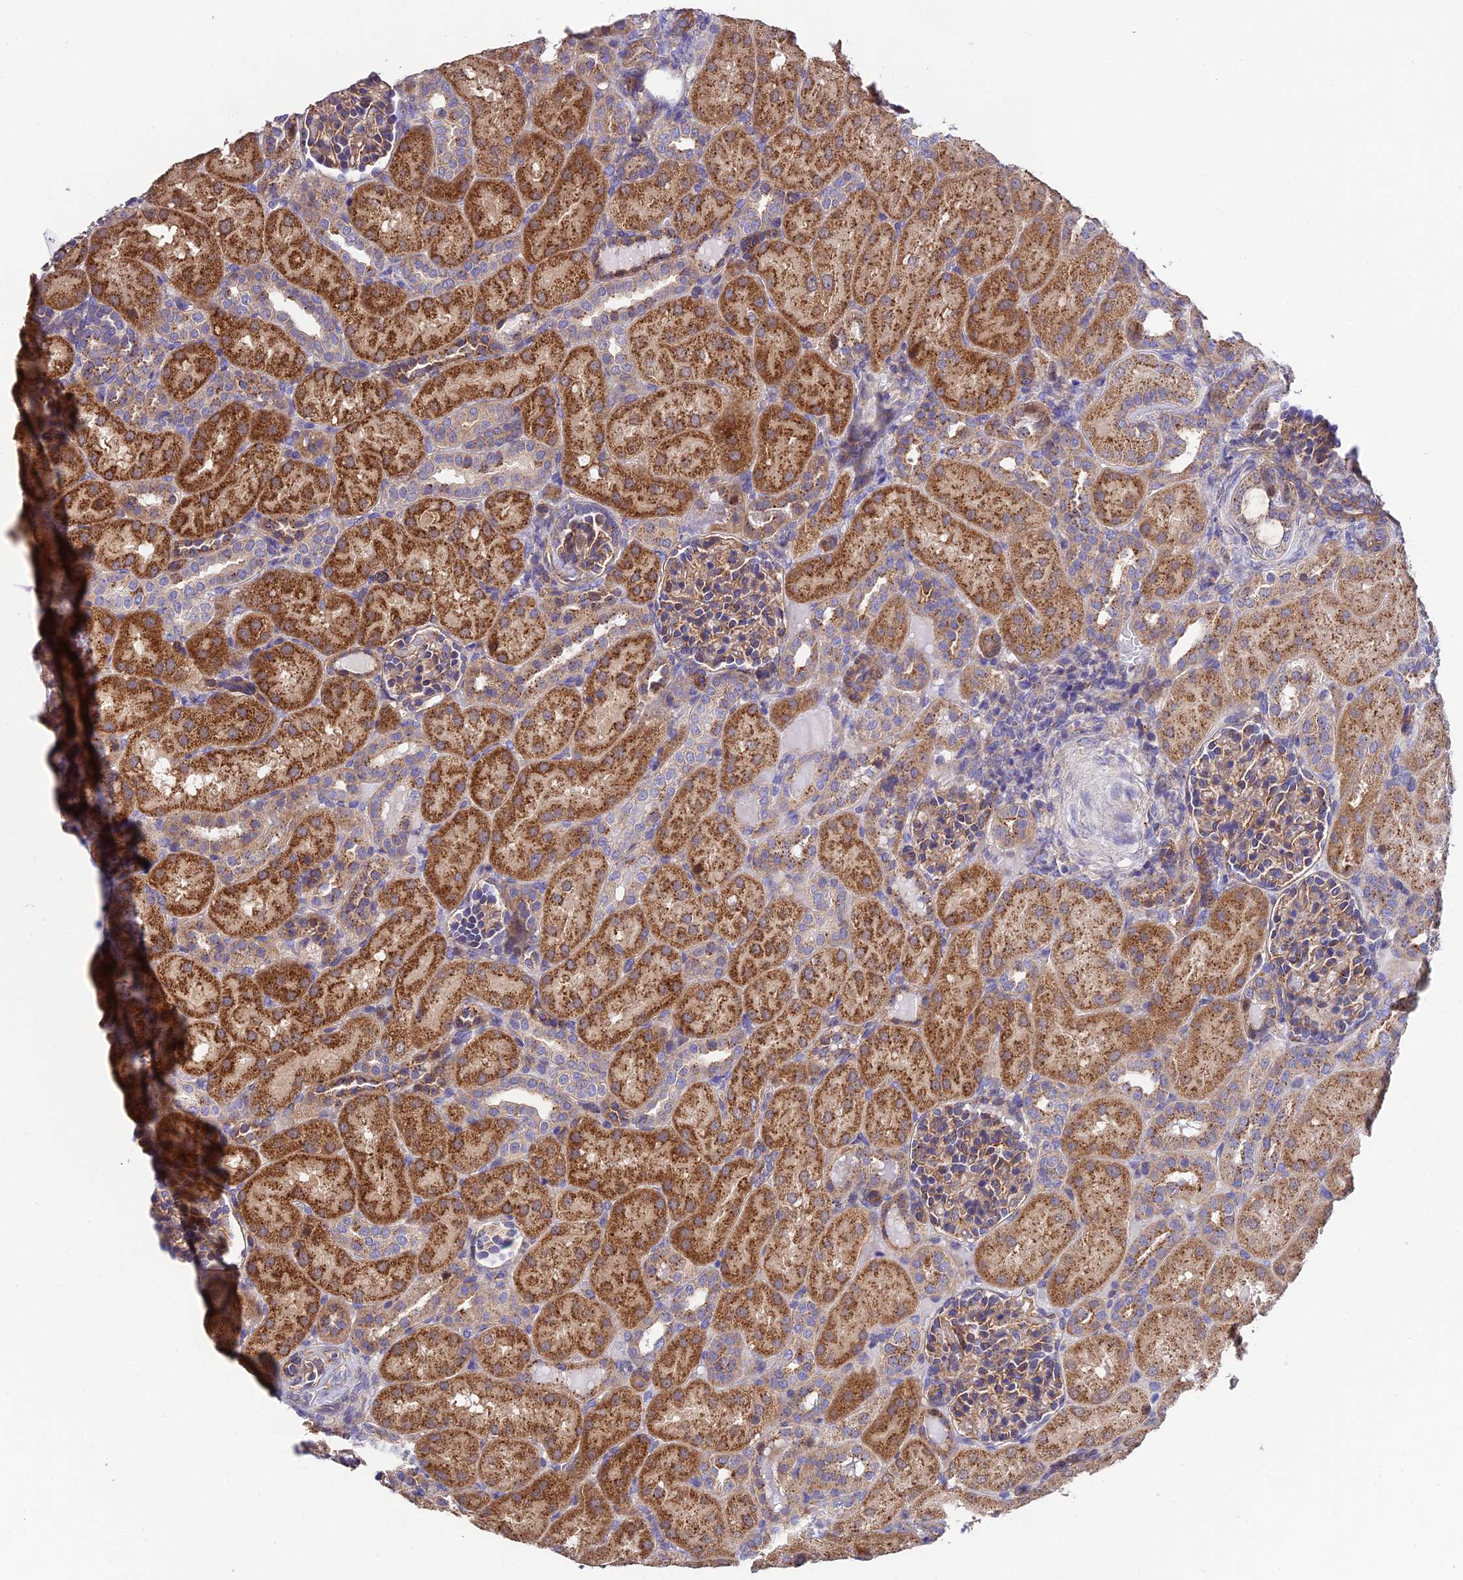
{"staining": {"intensity": "weak", "quantity": "25%-75%", "location": "cytoplasmic/membranous"}, "tissue": "kidney", "cell_type": "Cells in glomeruli", "image_type": "normal", "snomed": [{"axis": "morphology", "description": "Normal tissue, NOS"}, {"axis": "topography", "description": "Kidney"}], "caption": "Protein staining of unremarkable kidney exhibits weak cytoplasmic/membranous positivity in about 25%-75% of cells in glomeruli.", "gene": "QRFP", "patient": {"sex": "male", "age": 1}}